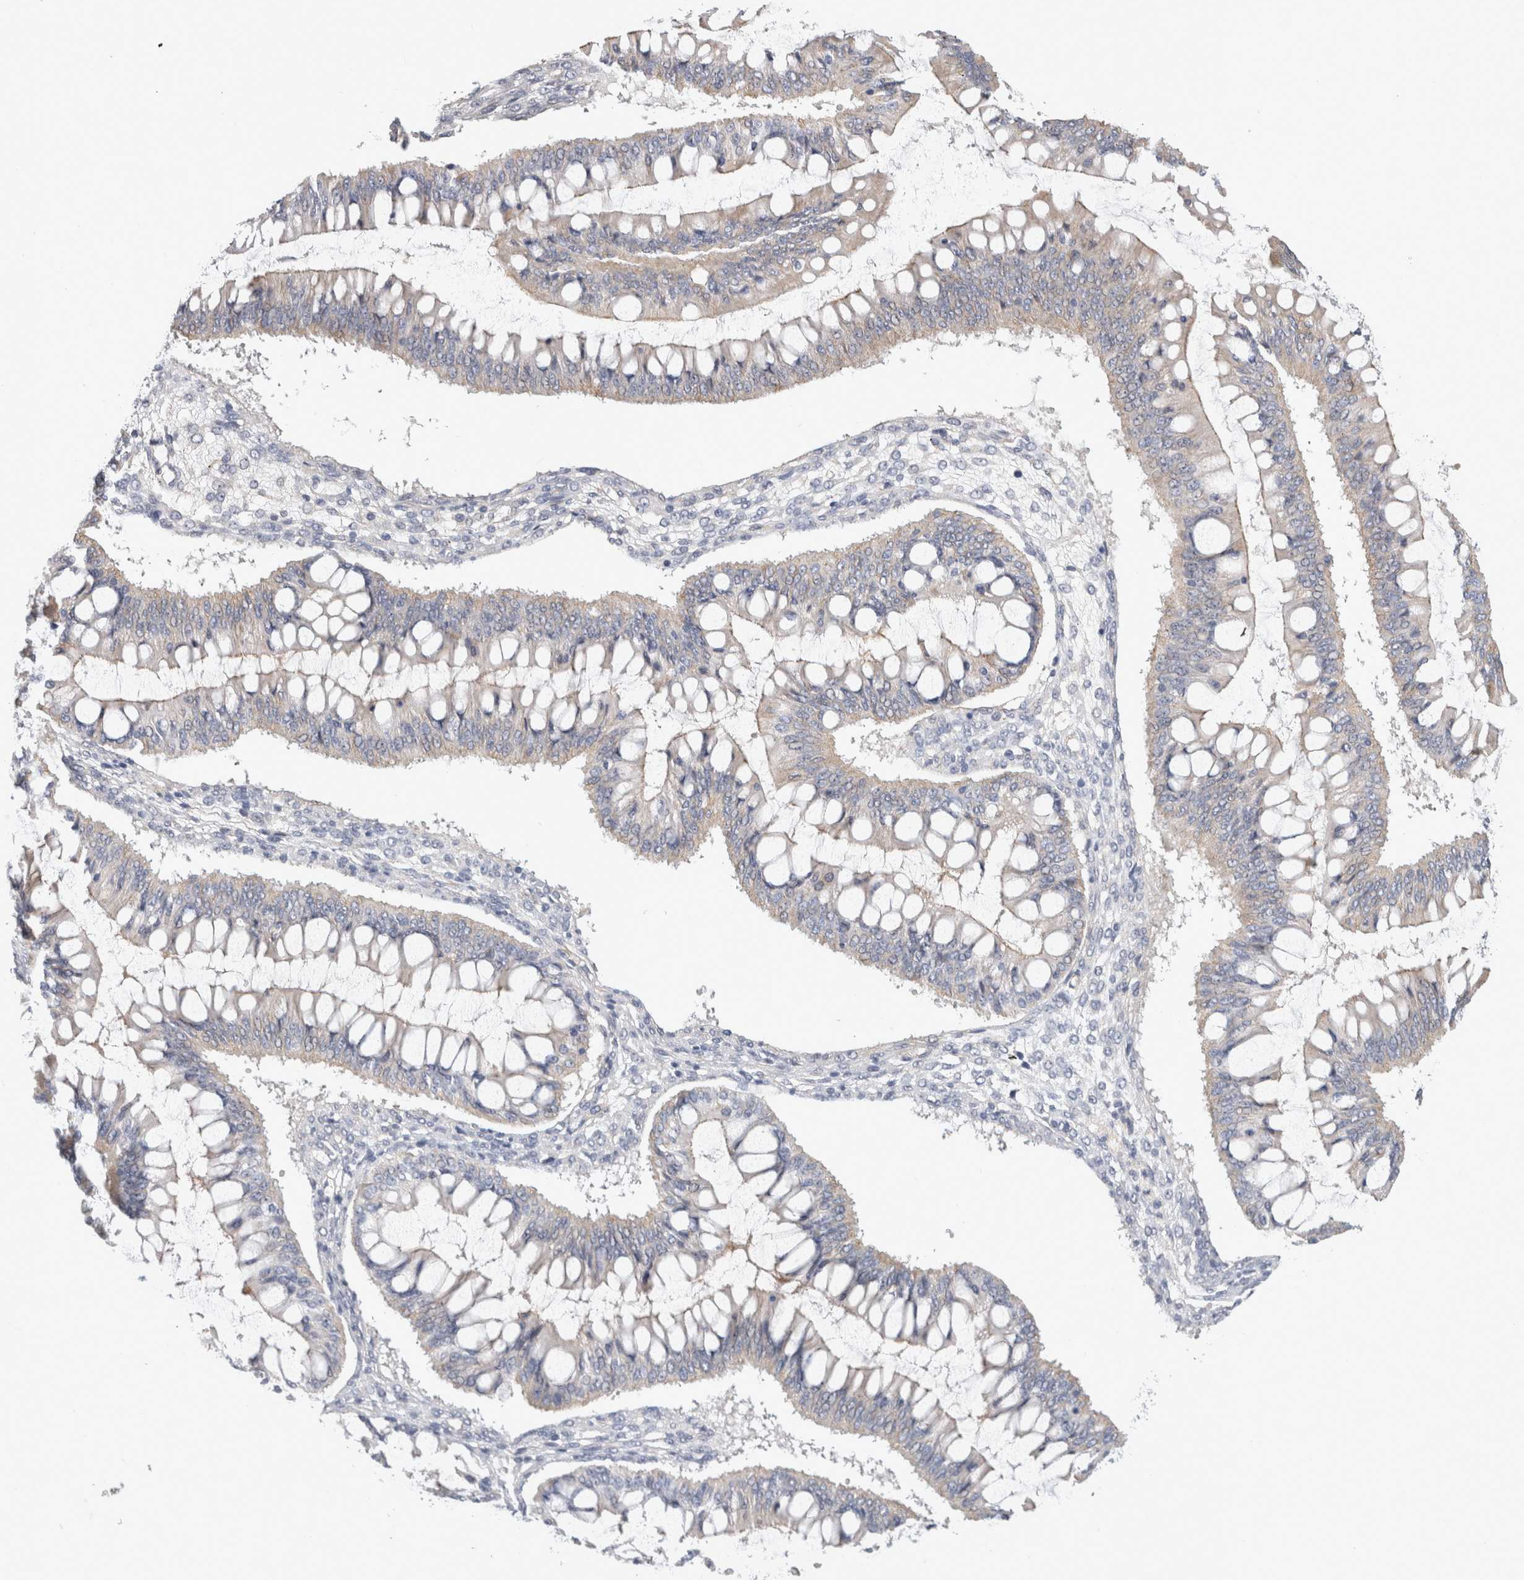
{"staining": {"intensity": "weak", "quantity": "<25%", "location": "cytoplasmic/membranous"}, "tissue": "ovarian cancer", "cell_type": "Tumor cells", "image_type": "cancer", "snomed": [{"axis": "morphology", "description": "Cystadenocarcinoma, mucinous, NOS"}, {"axis": "topography", "description": "Ovary"}], "caption": "Photomicrograph shows no significant protein positivity in tumor cells of ovarian cancer (mucinous cystadenocarcinoma).", "gene": "AFP", "patient": {"sex": "female", "age": 73}}